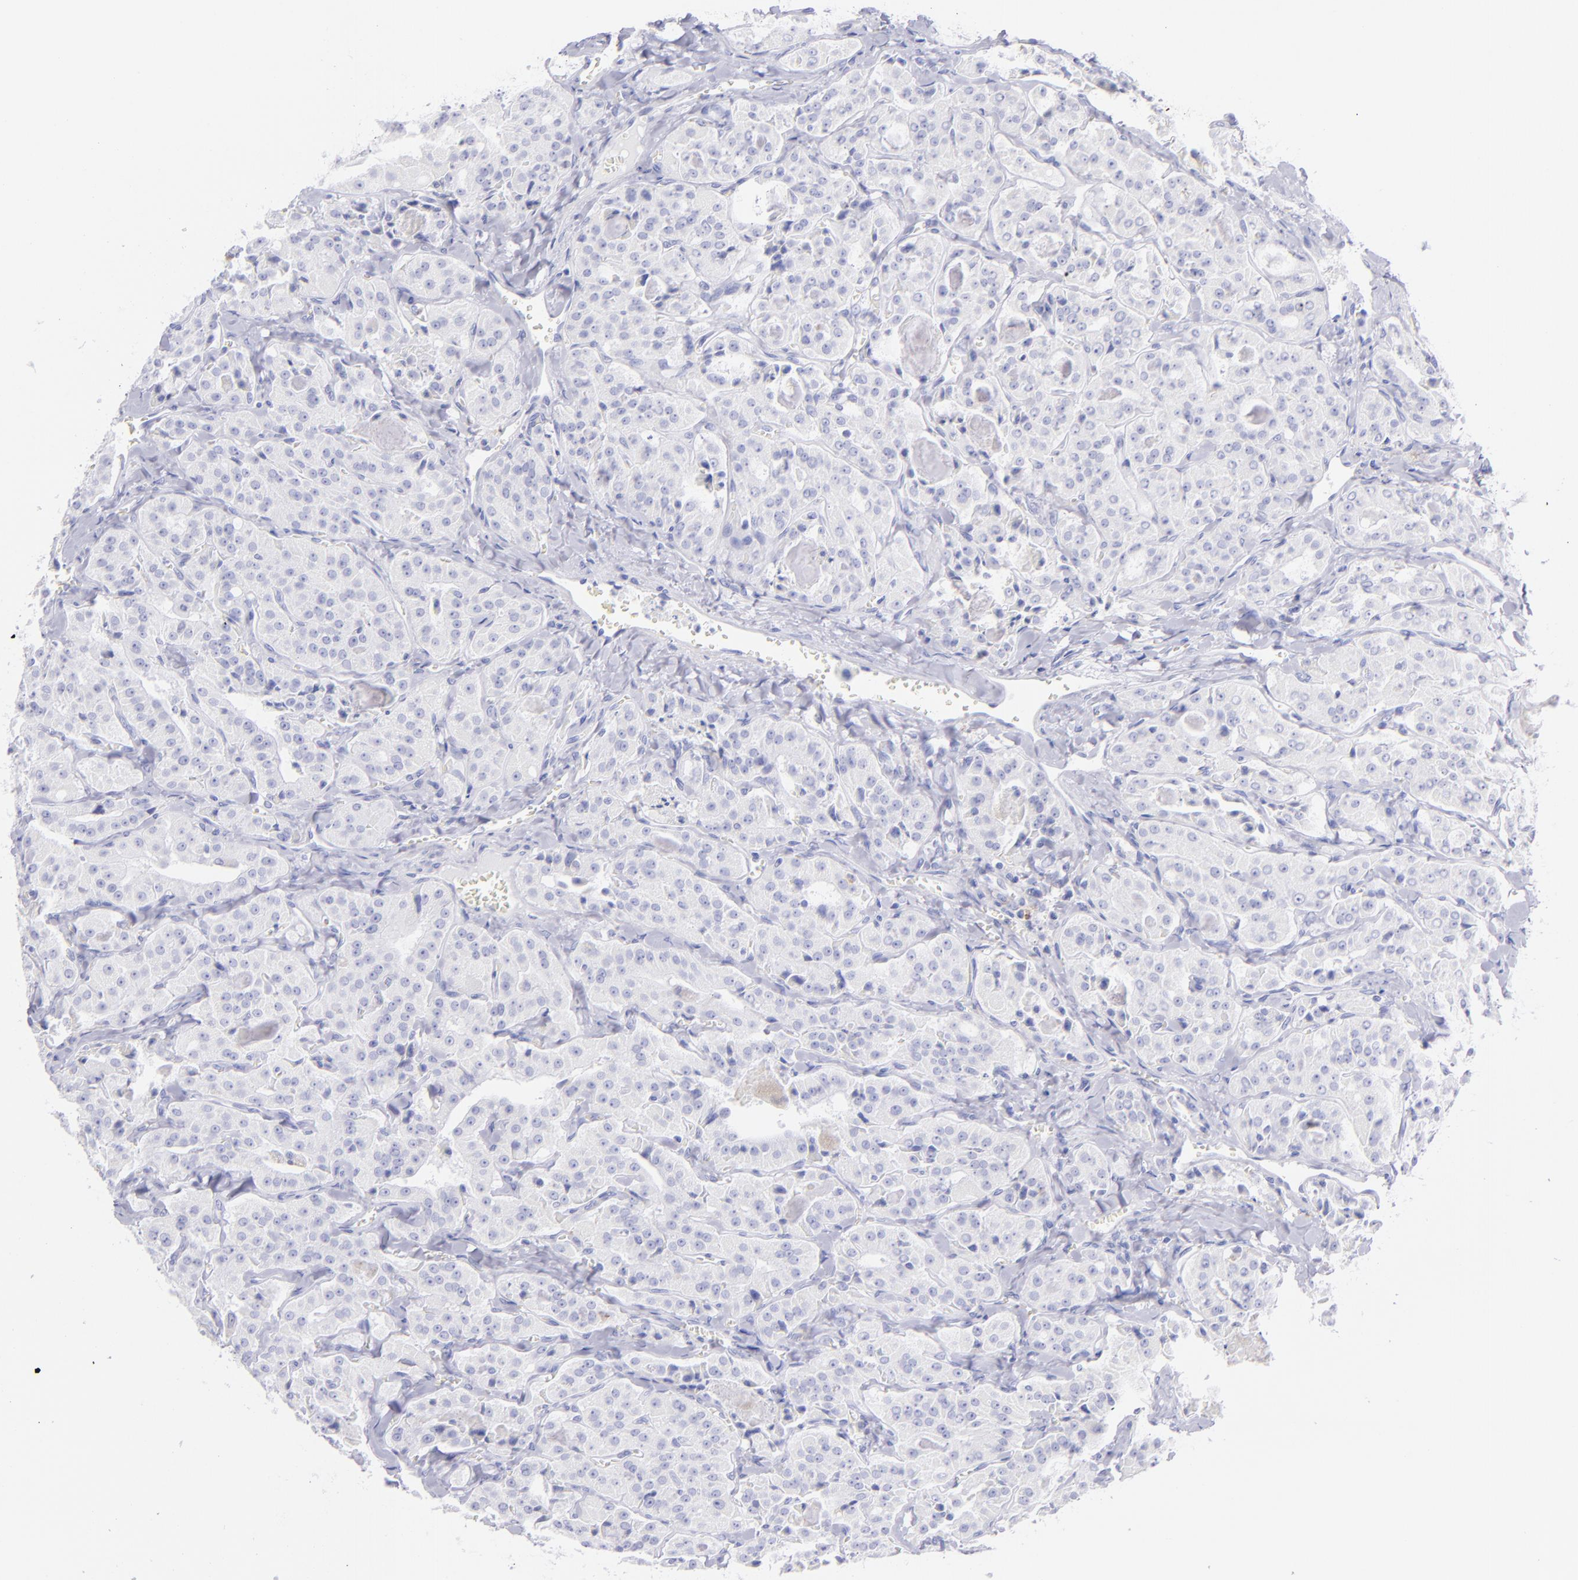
{"staining": {"intensity": "negative", "quantity": "none", "location": "none"}, "tissue": "thyroid cancer", "cell_type": "Tumor cells", "image_type": "cancer", "snomed": [{"axis": "morphology", "description": "Carcinoma, NOS"}, {"axis": "topography", "description": "Thyroid gland"}], "caption": "Thyroid cancer (carcinoma) was stained to show a protein in brown. There is no significant staining in tumor cells.", "gene": "CD72", "patient": {"sex": "male", "age": 76}}